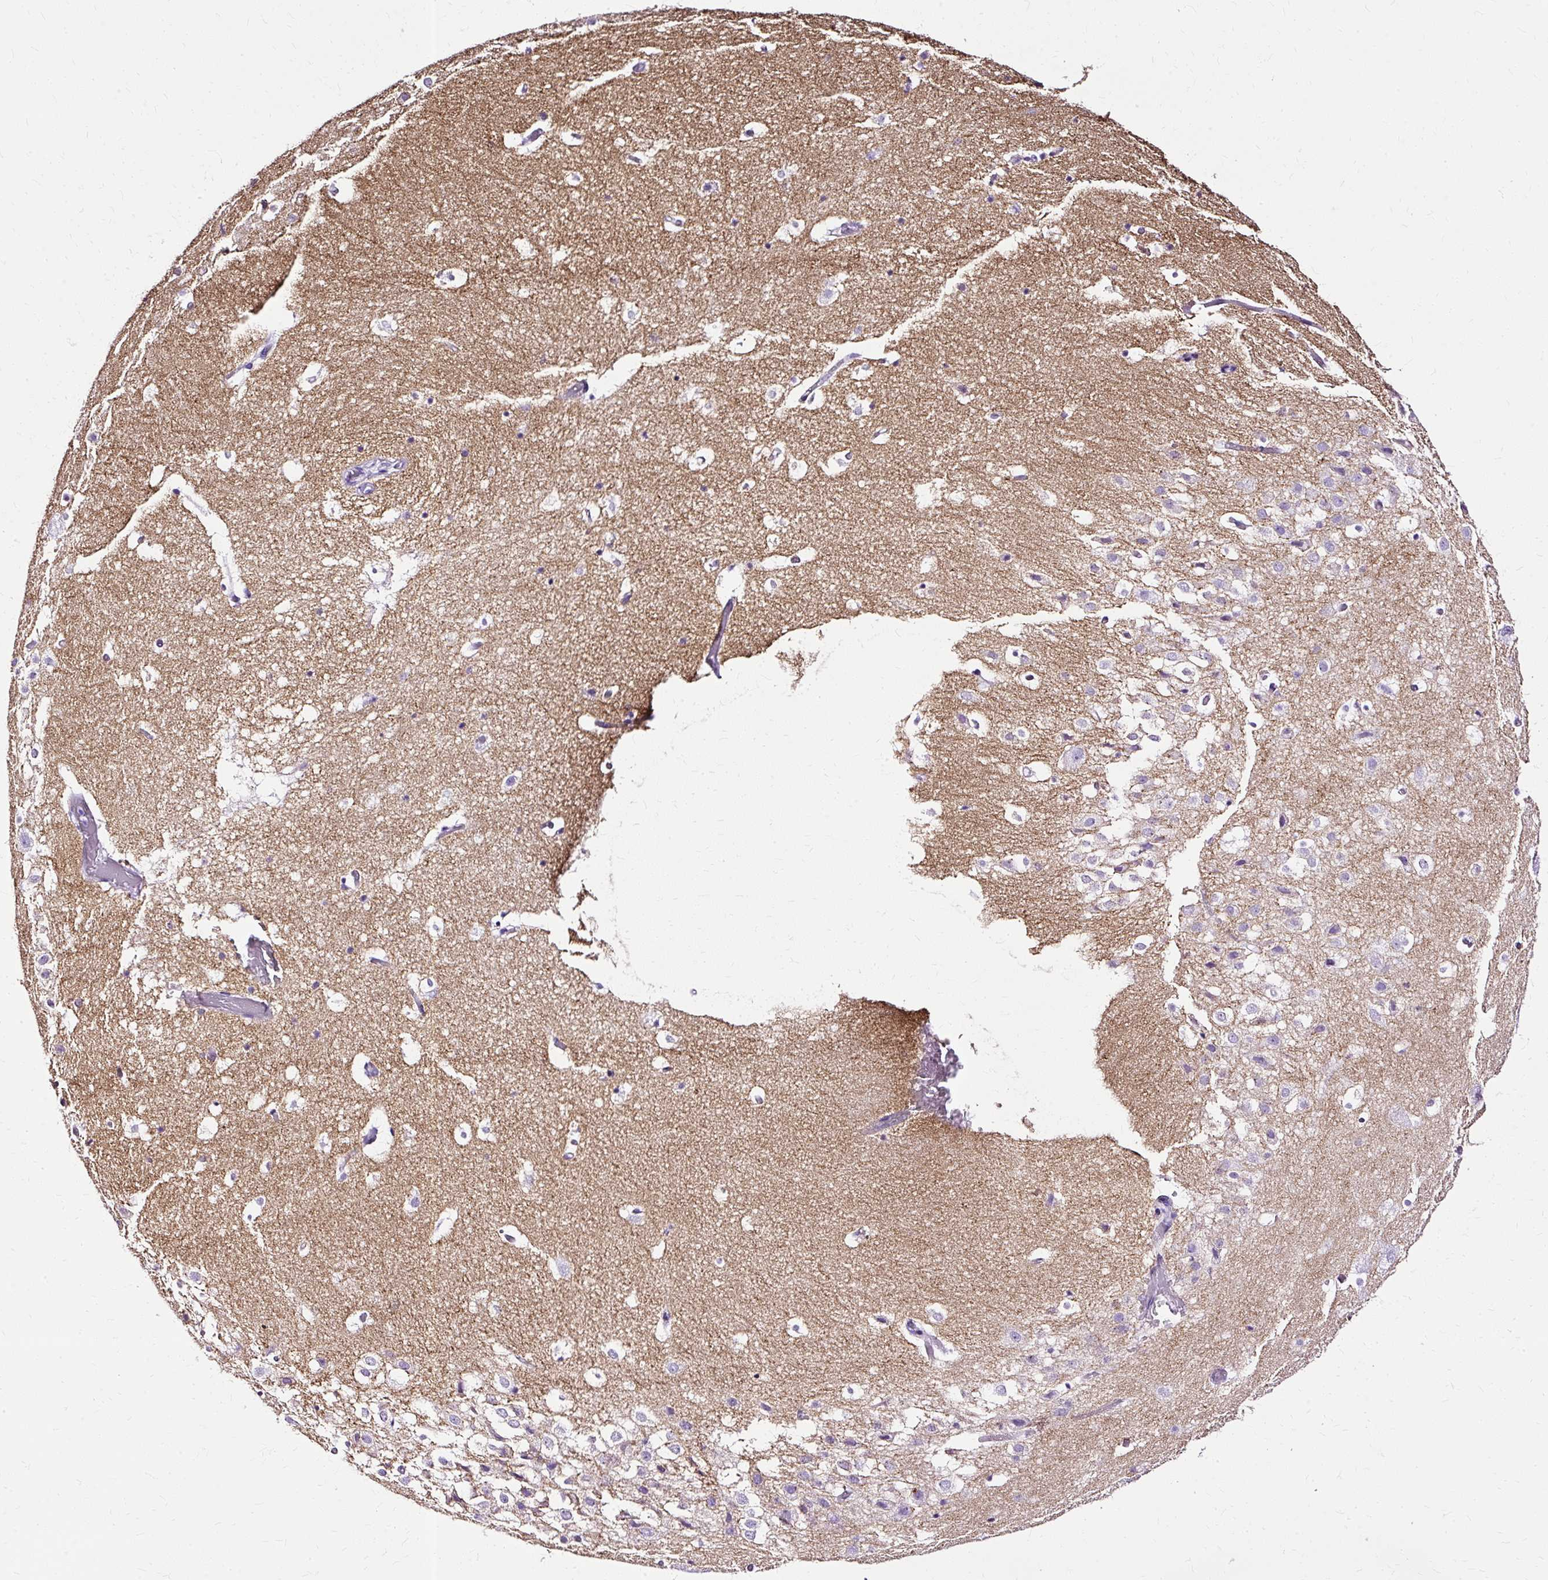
{"staining": {"intensity": "negative", "quantity": "none", "location": "none"}, "tissue": "hippocampus", "cell_type": "Glial cells", "image_type": "normal", "snomed": [{"axis": "morphology", "description": "Normal tissue, NOS"}, {"axis": "topography", "description": "Hippocampus"}], "caption": "This is an immunohistochemistry micrograph of benign human hippocampus. There is no staining in glial cells.", "gene": "SLC8A2", "patient": {"sex": "female", "age": 52}}